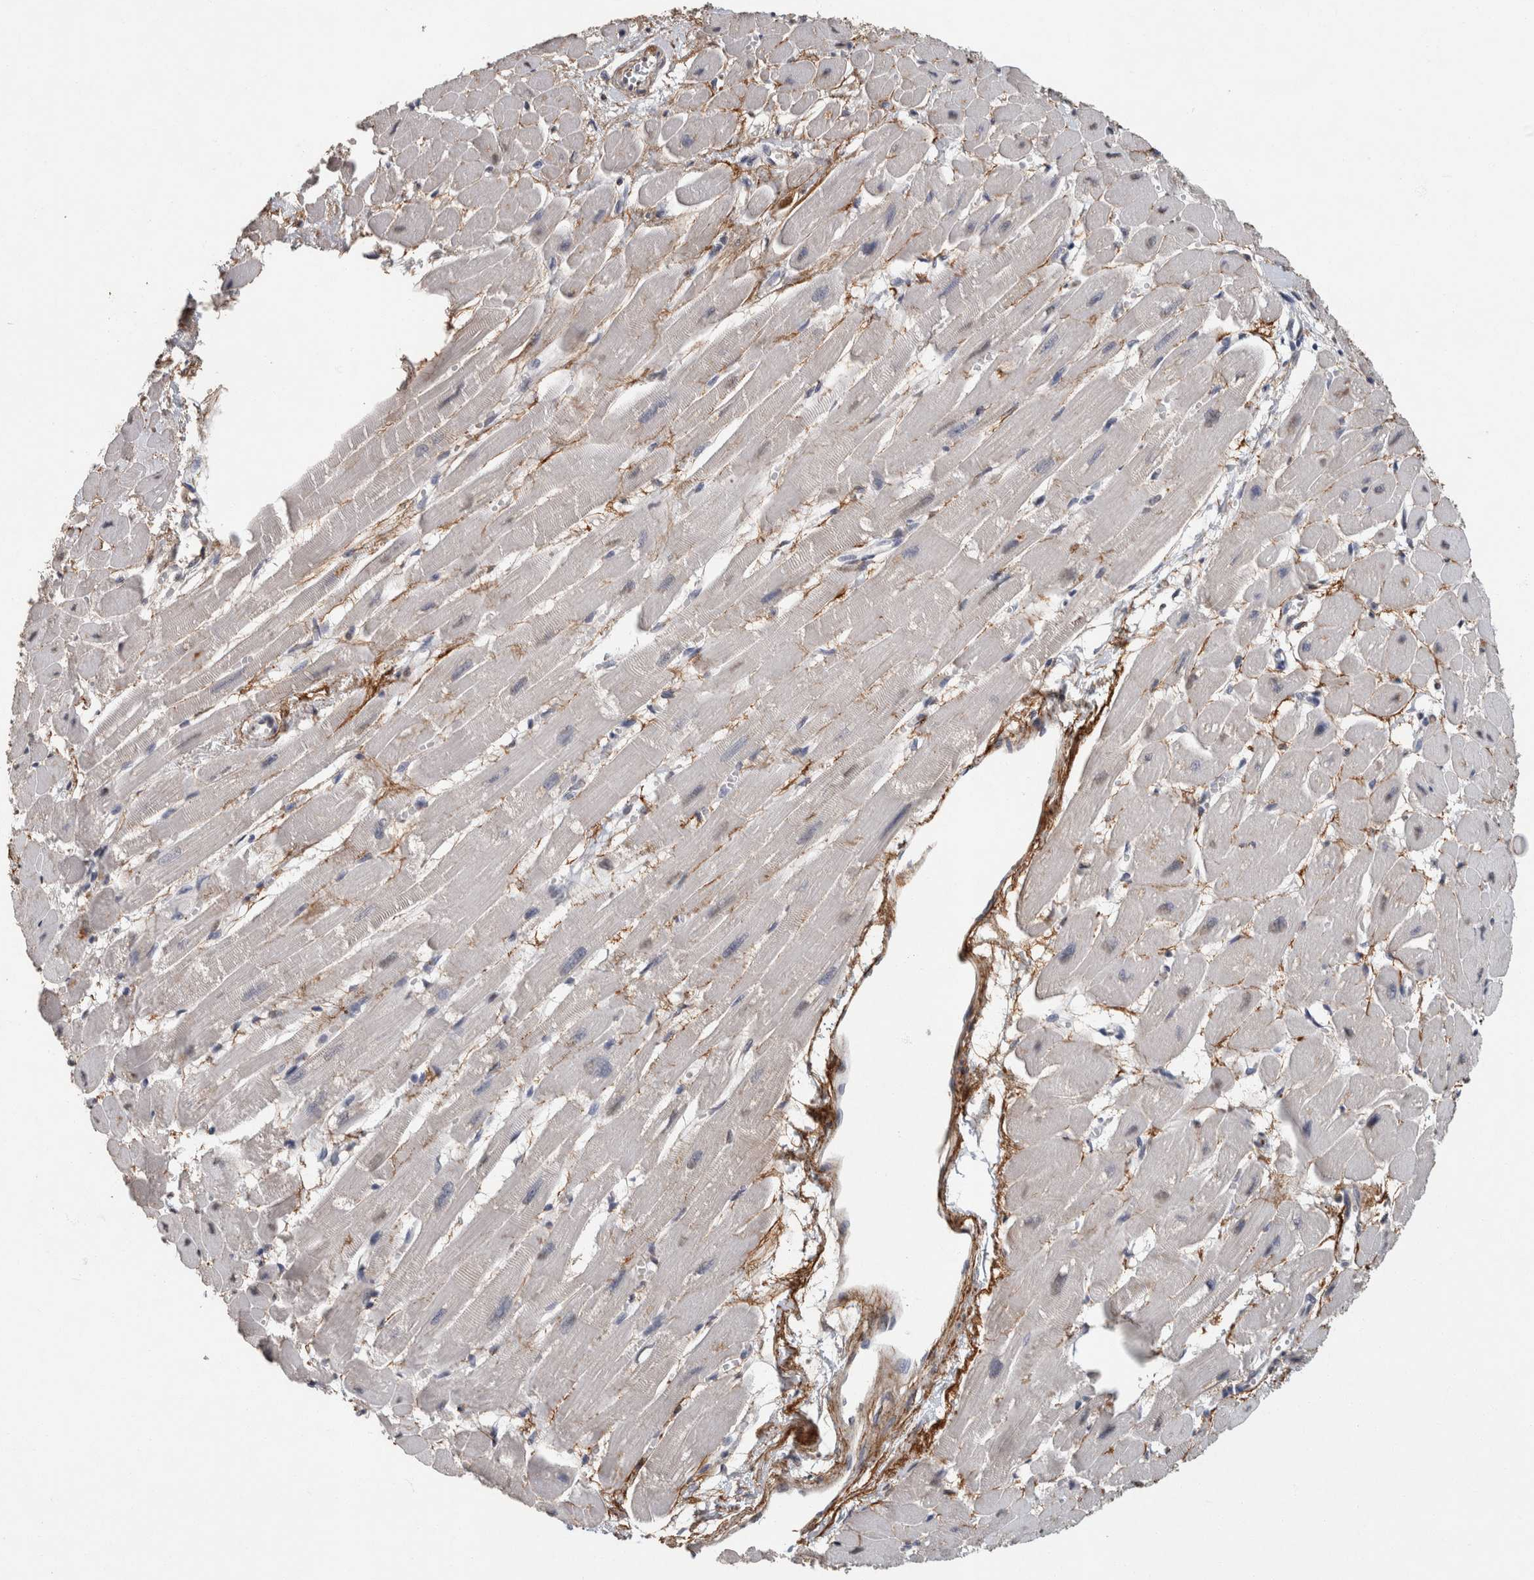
{"staining": {"intensity": "weak", "quantity": "<25%", "location": "nuclear"}, "tissue": "heart muscle", "cell_type": "Cardiomyocytes", "image_type": "normal", "snomed": [{"axis": "morphology", "description": "Normal tissue, NOS"}, {"axis": "topography", "description": "Heart"}], "caption": "This is a histopathology image of immunohistochemistry (IHC) staining of unremarkable heart muscle, which shows no positivity in cardiomyocytes.", "gene": "LTBP1", "patient": {"sex": "female", "age": 54}}